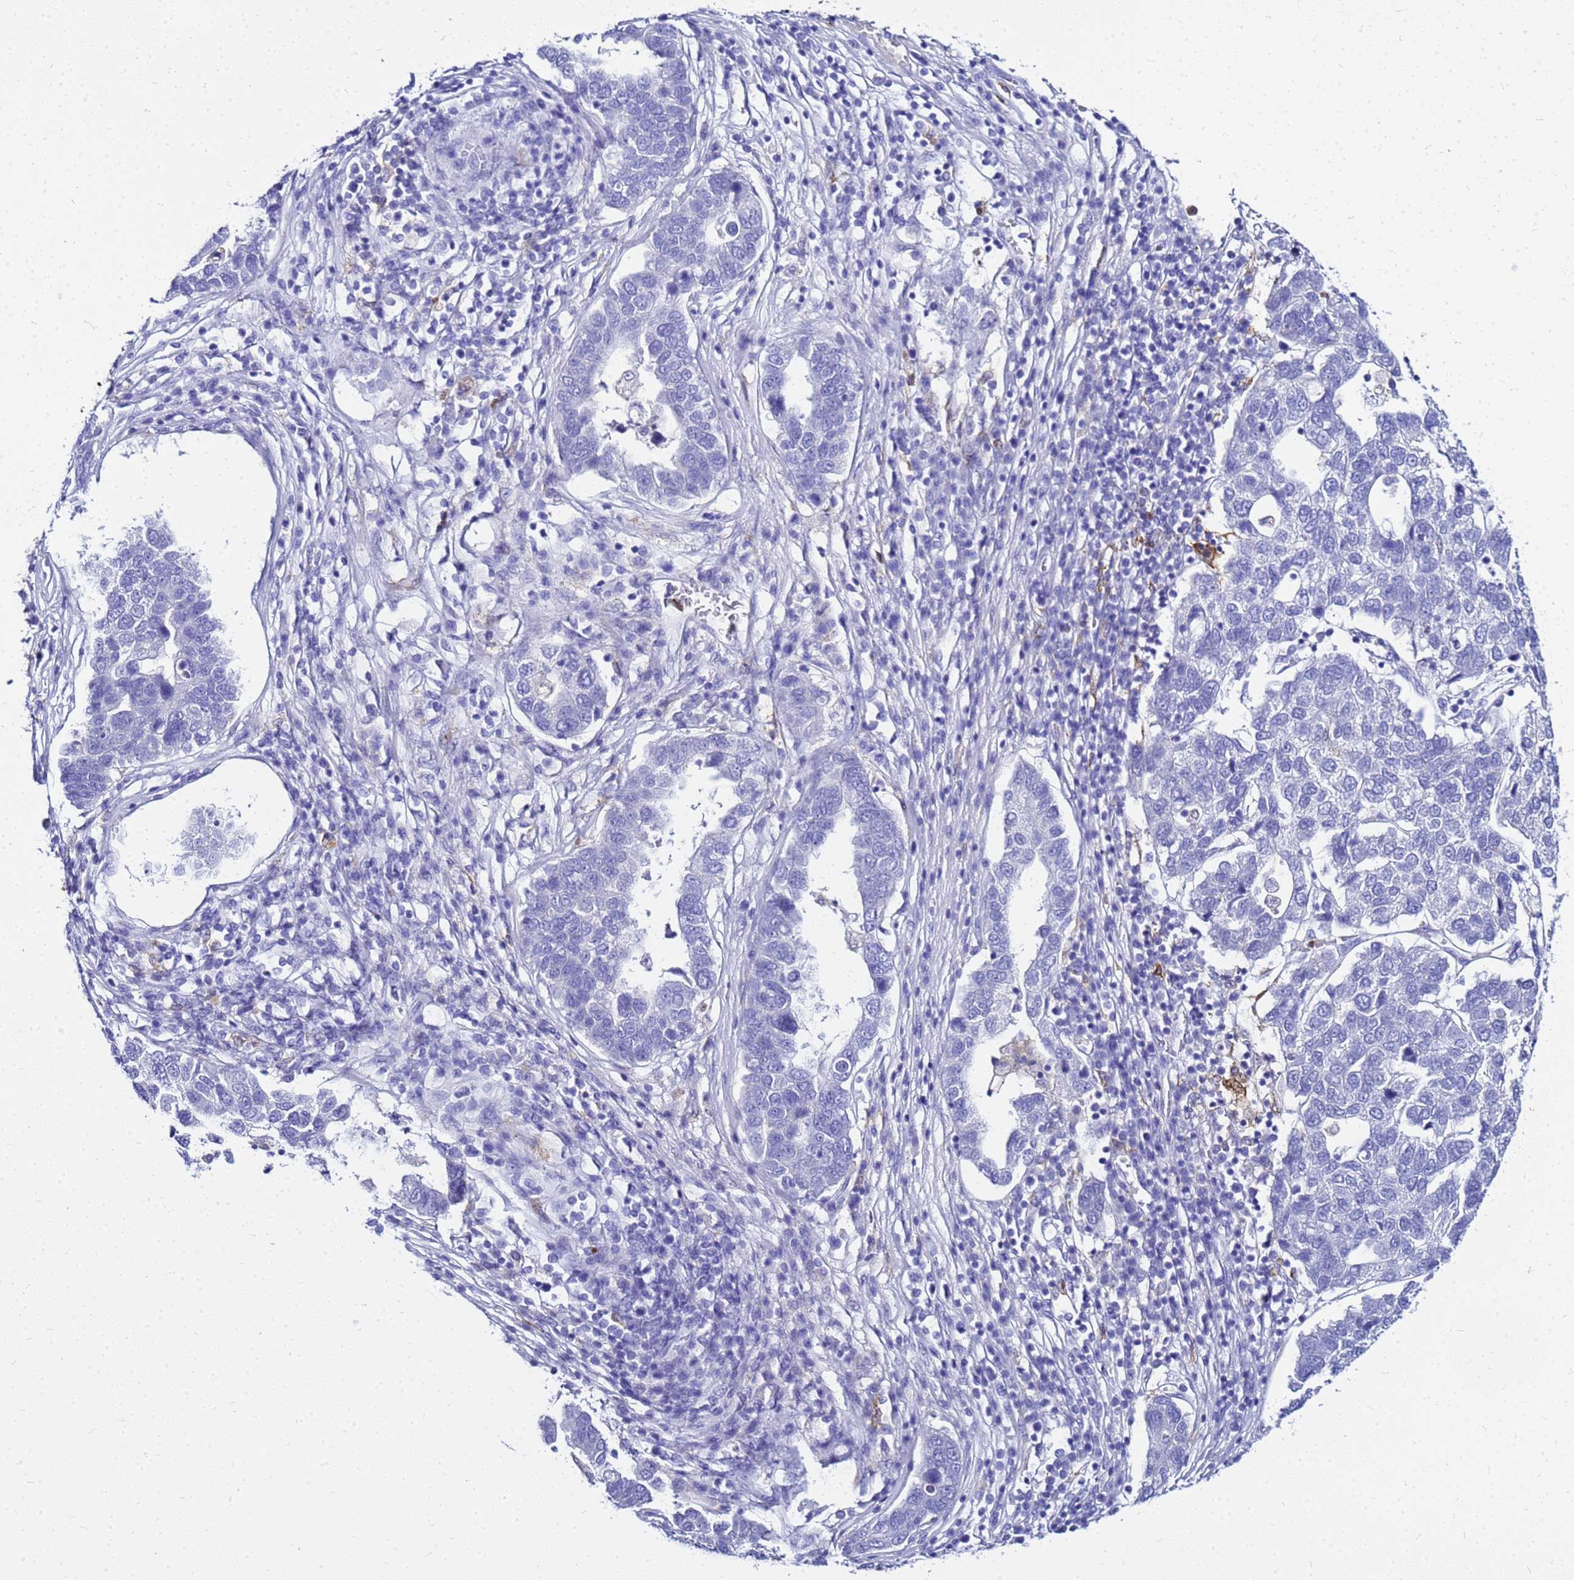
{"staining": {"intensity": "negative", "quantity": "none", "location": "none"}, "tissue": "pancreatic cancer", "cell_type": "Tumor cells", "image_type": "cancer", "snomed": [{"axis": "morphology", "description": "Adenocarcinoma, NOS"}, {"axis": "topography", "description": "Pancreas"}], "caption": "A high-resolution histopathology image shows IHC staining of pancreatic cancer (adenocarcinoma), which demonstrates no significant positivity in tumor cells. Brightfield microscopy of IHC stained with DAB (3,3'-diaminobenzidine) (brown) and hematoxylin (blue), captured at high magnification.", "gene": "CSTA", "patient": {"sex": "female", "age": 61}}